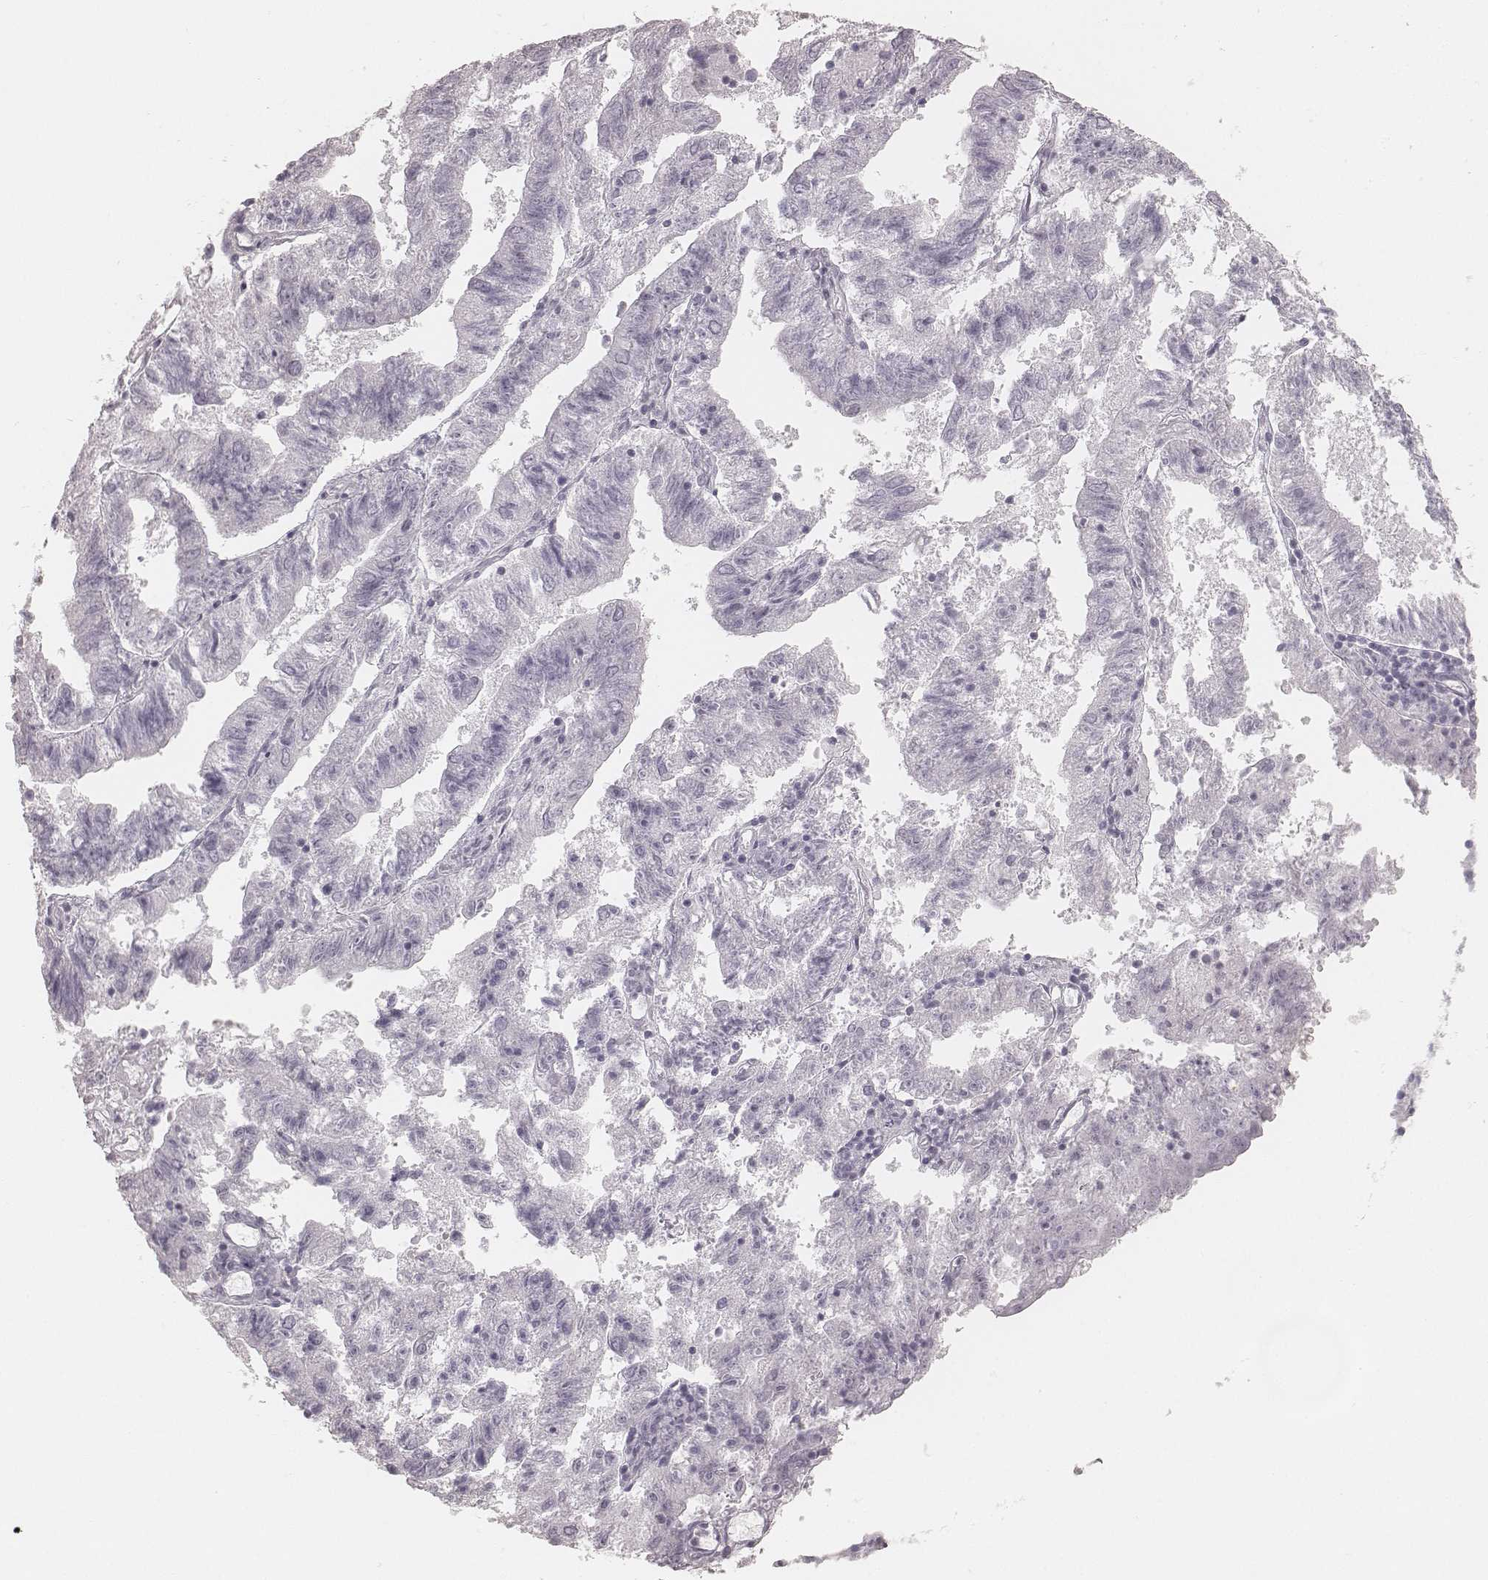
{"staining": {"intensity": "negative", "quantity": "none", "location": "none"}, "tissue": "endometrial cancer", "cell_type": "Tumor cells", "image_type": "cancer", "snomed": [{"axis": "morphology", "description": "Adenocarcinoma, NOS"}, {"axis": "topography", "description": "Endometrium"}], "caption": "Tumor cells show no significant expression in adenocarcinoma (endometrial).", "gene": "KRT72", "patient": {"sex": "female", "age": 82}}